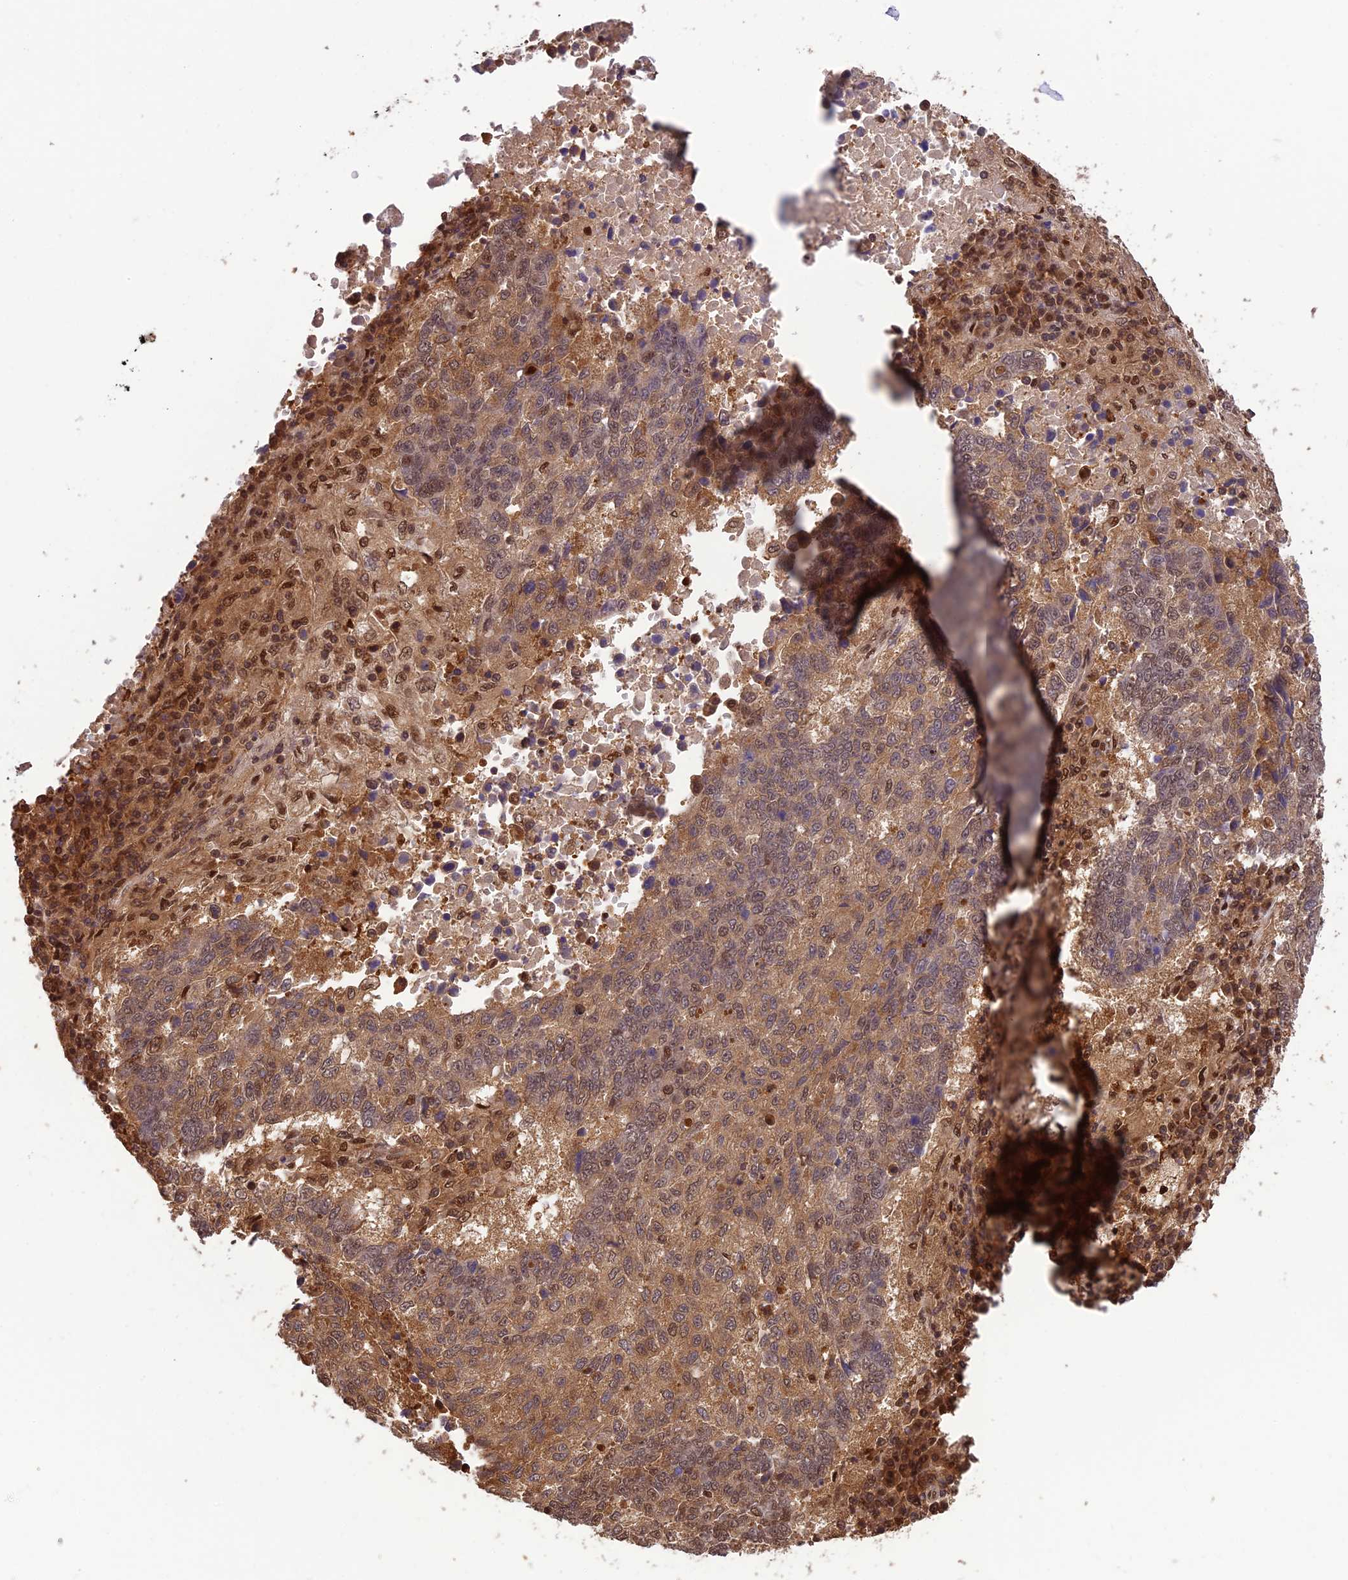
{"staining": {"intensity": "moderate", "quantity": ">75%", "location": "cytoplasmic/membranous,nuclear"}, "tissue": "lung cancer", "cell_type": "Tumor cells", "image_type": "cancer", "snomed": [{"axis": "morphology", "description": "Squamous cell carcinoma, NOS"}, {"axis": "topography", "description": "Lung"}], "caption": "Squamous cell carcinoma (lung) tissue reveals moderate cytoplasmic/membranous and nuclear staining in about >75% of tumor cells, visualized by immunohistochemistry. (Stains: DAB (3,3'-diaminobenzidine) in brown, nuclei in blue, Microscopy: brightfield microscopy at high magnification).", "gene": "PSMB3", "patient": {"sex": "male", "age": 73}}